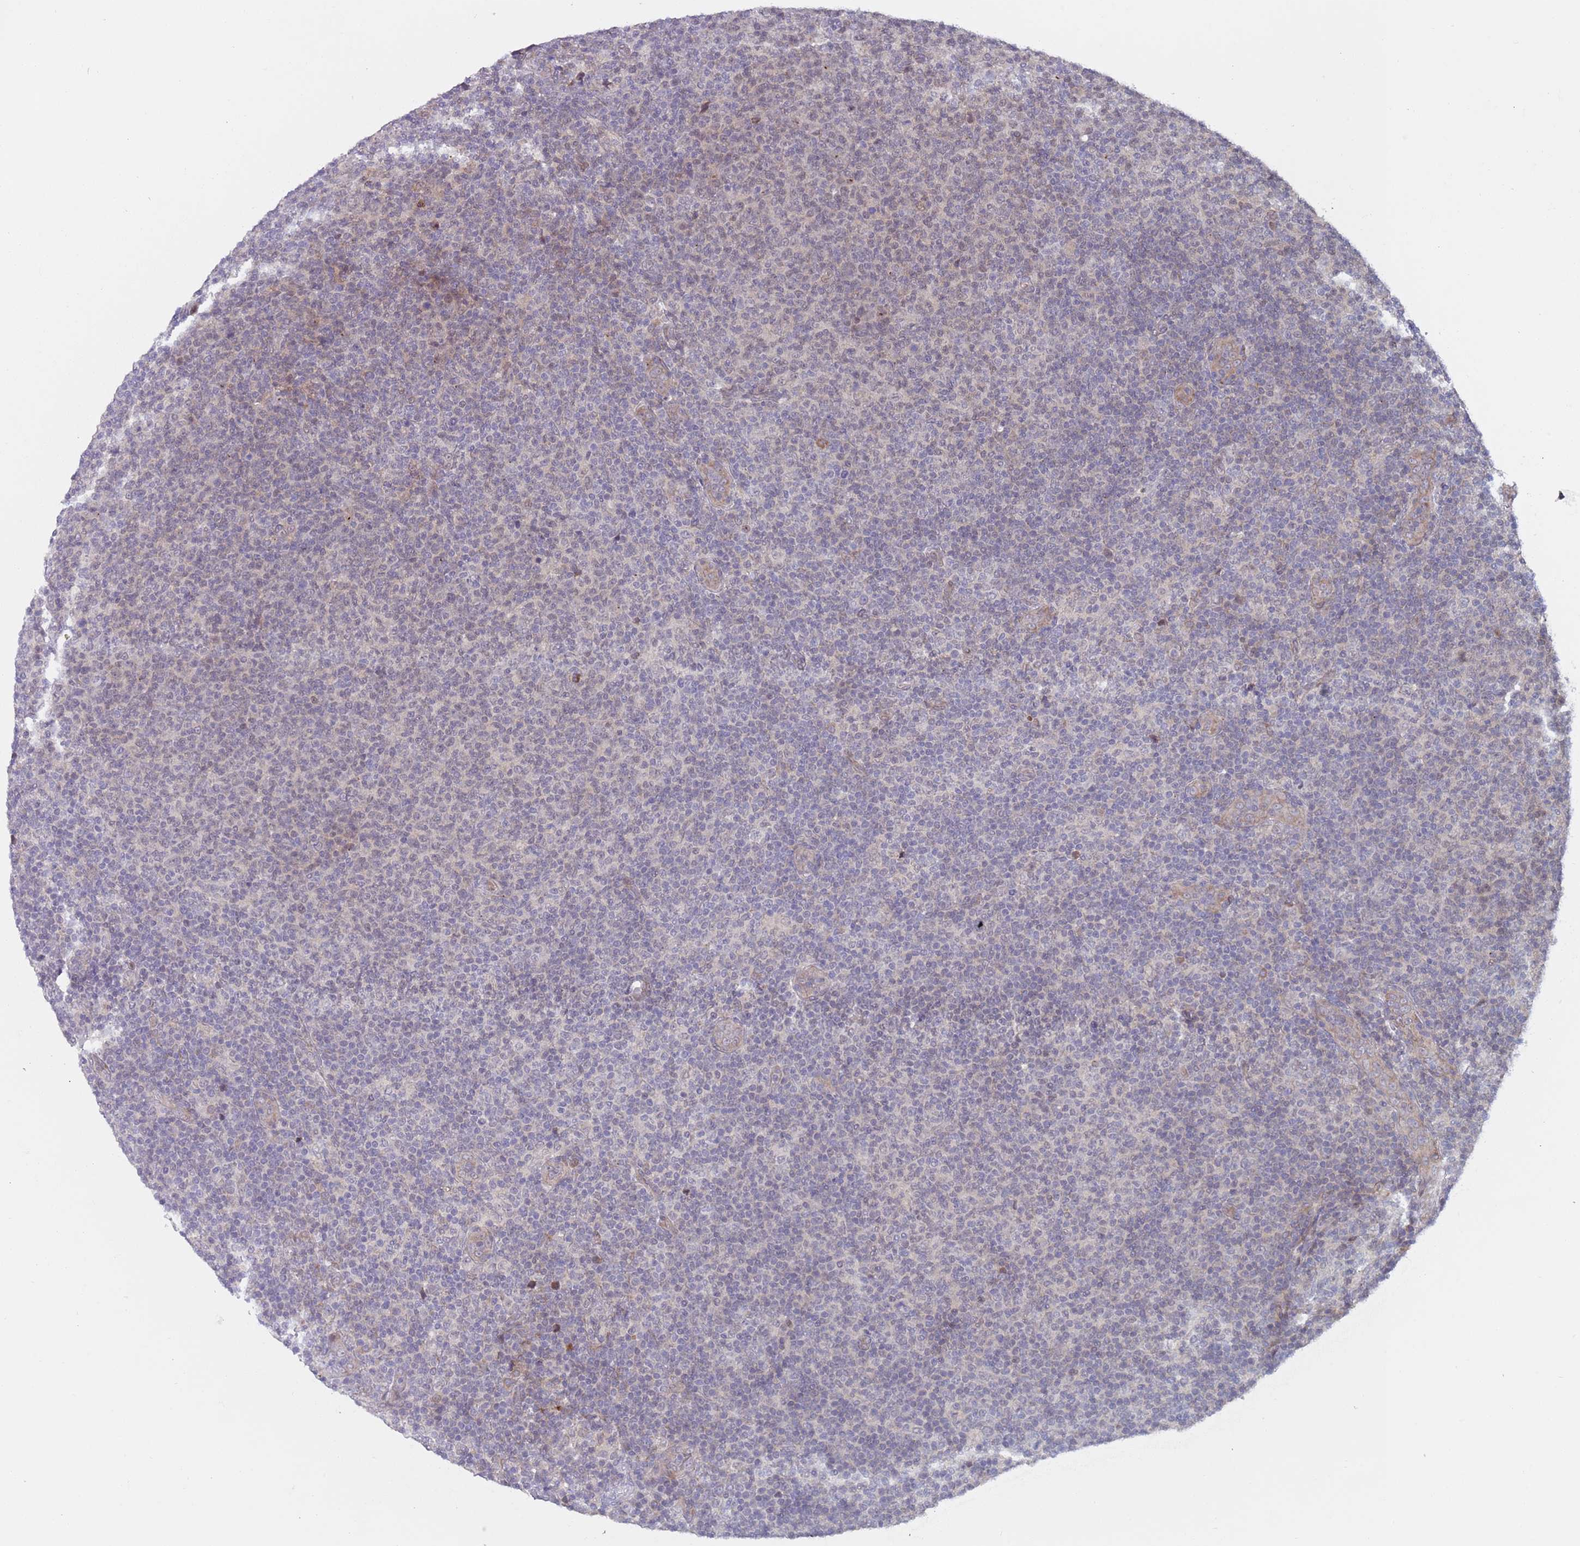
{"staining": {"intensity": "negative", "quantity": "none", "location": "none"}, "tissue": "lymphoma", "cell_type": "Tumor cells", "image_type": "cancer", "snomed": [{"axis": "morphology", "description": "Malignant lymphoma, non-Hodgkin's type, Low grade"}, {"axis": "topography", "description": "Lymph node"}], "caption": "The IHC histopathology image has no significant expression in tumor cells of malignant lymphoma, non-Hodgkin's type (low-grade) tissue.", "gene": "ZNF140", "patient": {"sex": "male", "age": 66}}